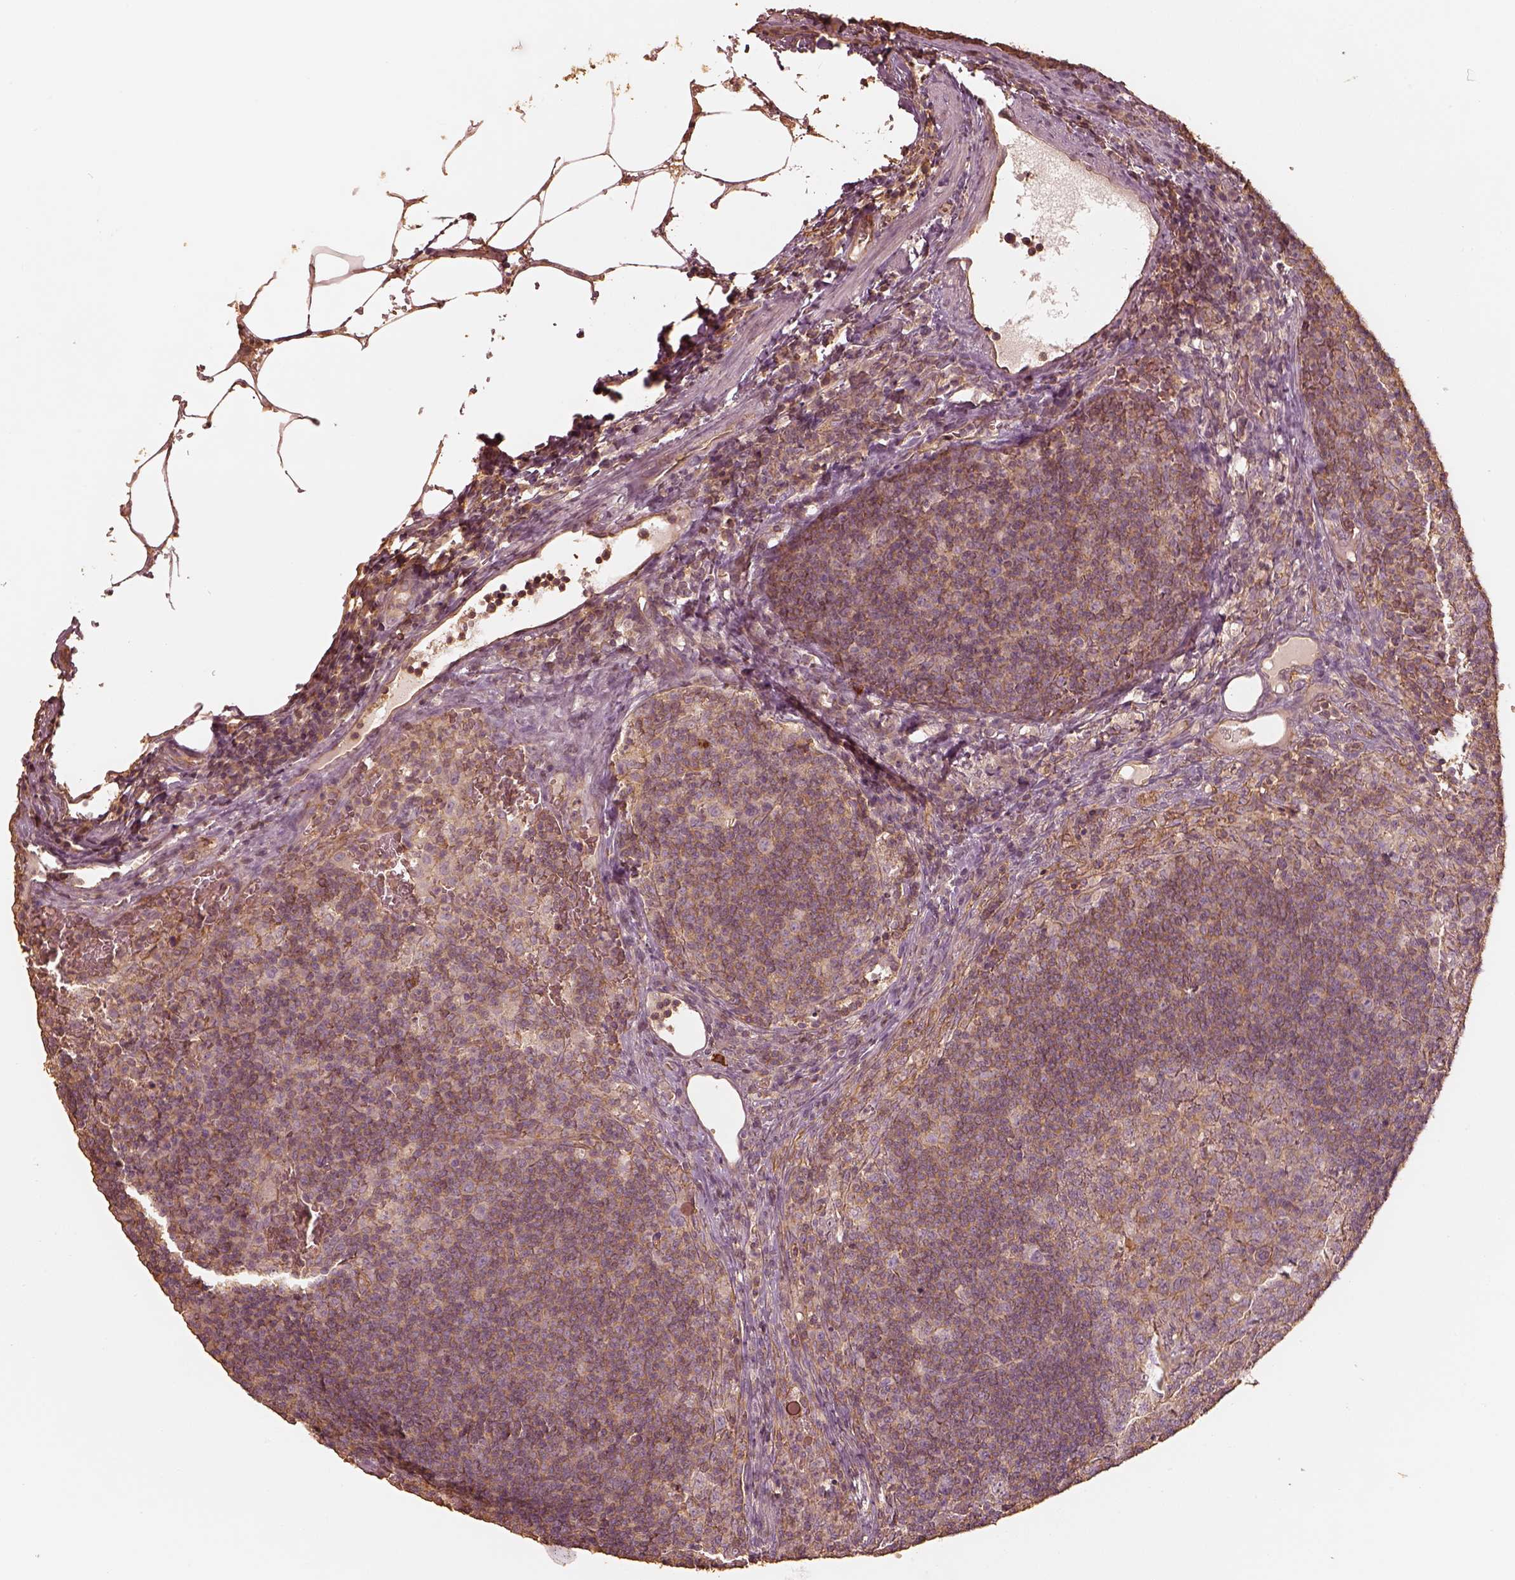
{"staining": {"intensity": "moderate", "quantity": "<25%", "location": "cytoplasmic/membranous"}, "tissue": "lymph node", "cell_type": "Germinal center cells", "image_type": "normal", "snomed": [{"axis": "morphology", "description": "Normal tissue, NOS"}, {"axis": "topography", "description": "Lymph node"}], "caption": "IHC (DAB (3,3'-diaminobenzidine)) staining of benign lymph node demonstrates moderate cytoplasmic/membranous protein positivity in approximately <25% of germinal center cells. The staining was performed using DAB, with brown indicating positive protein expression. Nuclei are stained blue with hematoxylin.", "gene": "WDR7", "patient": {"sex": "male", "age": 67}}